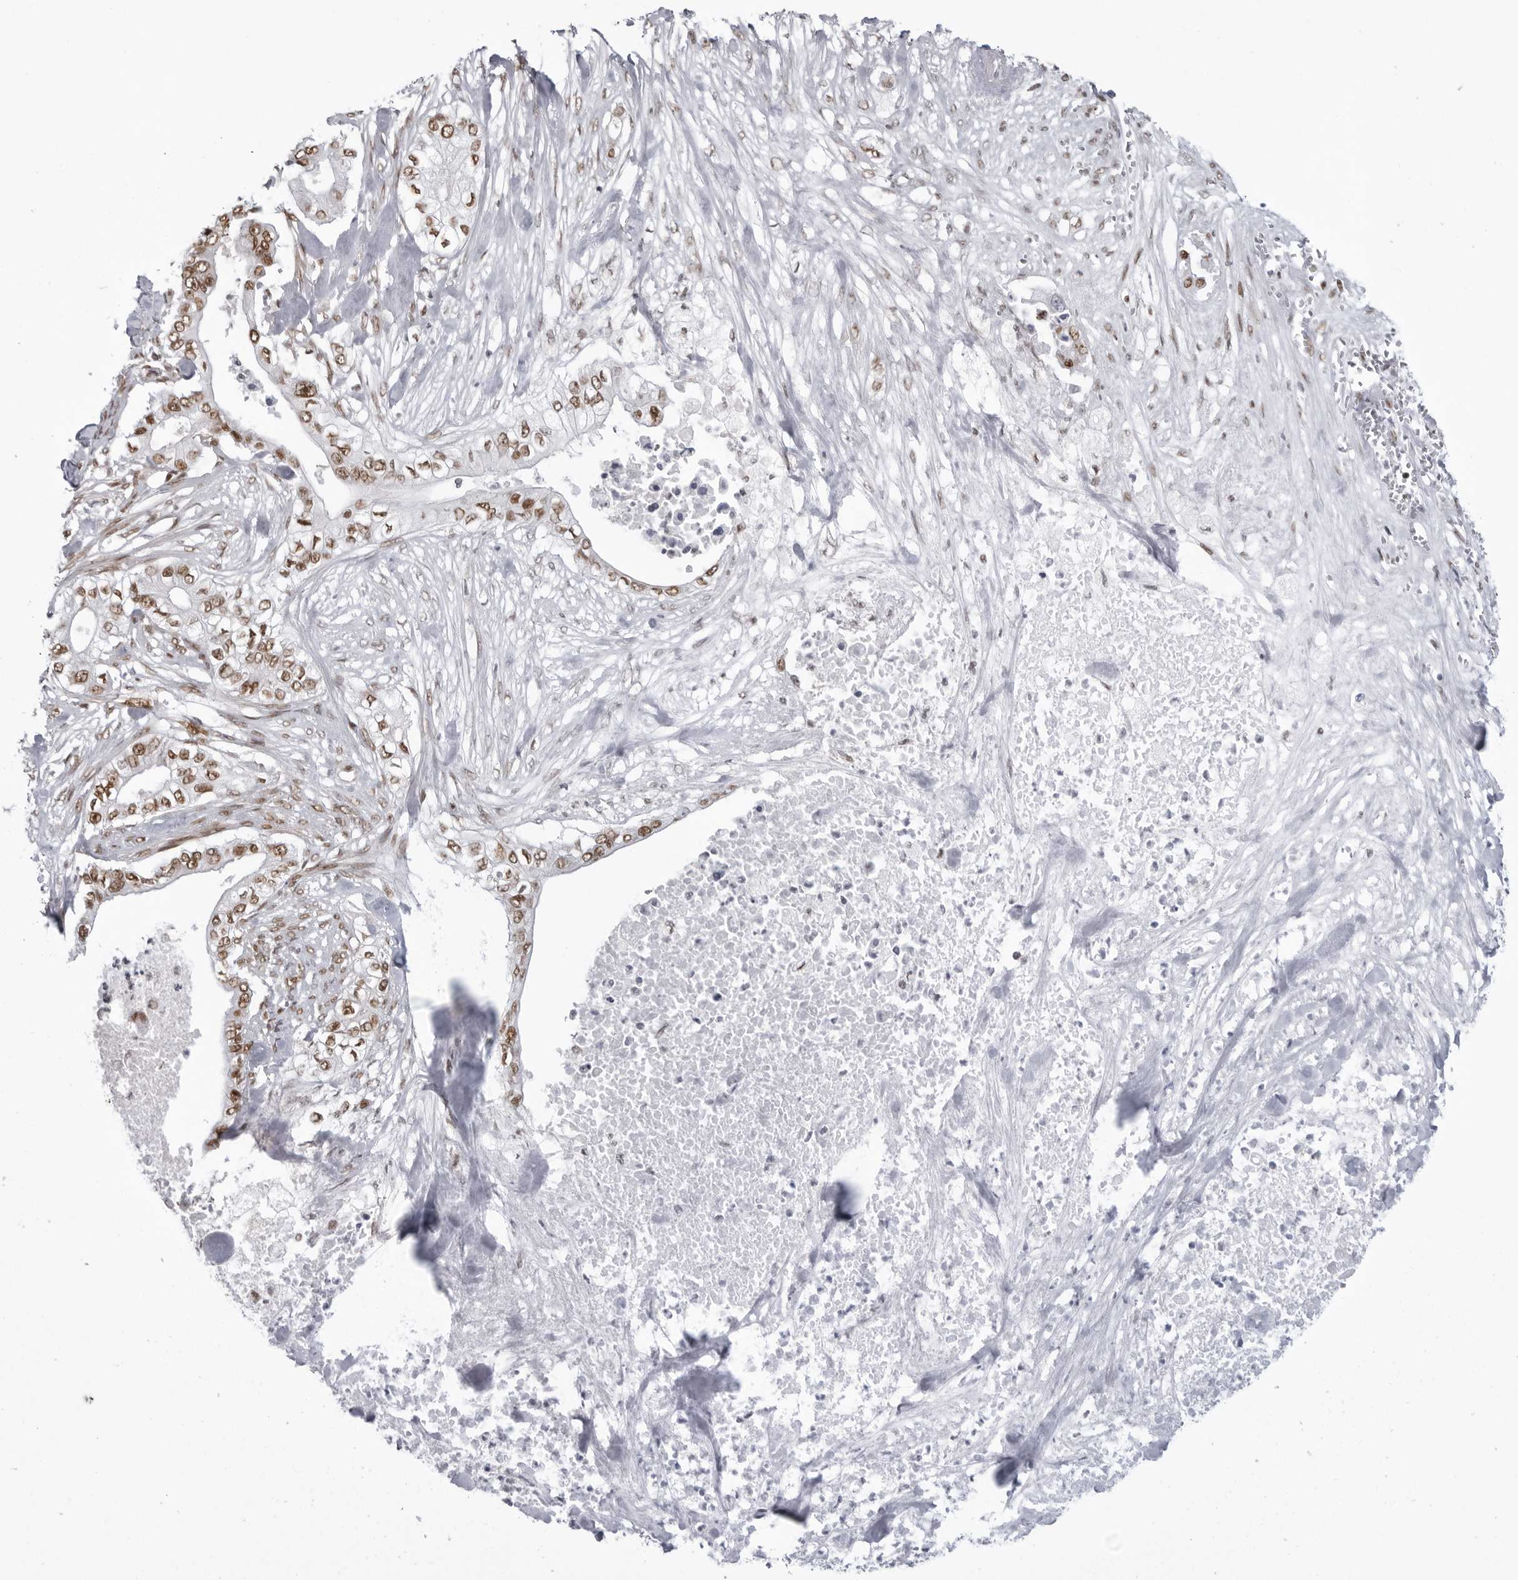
{"staining": {"intensity": "moderate", "quantity": ">75%", "location": "nuclear"}, "tissue": "pancreatic cancer", "cell_type": "Tumor cells", "image_type": "cancer", "snomed": [{"axis": "morphology", "description": "Adenocarcinoma, NOS"}, {"axis": "topography", "description": "Pancreas"}], "caption": "This image exhibits pancreatic adenocarcinoma stained with IHC to label a protein in brown. The nuclear of tumor cells show moderate positivity for the protein. Nuclei are counter-stained blue.", "gene": "RNF26", "patient": {"sex": "female", "age": 78}}